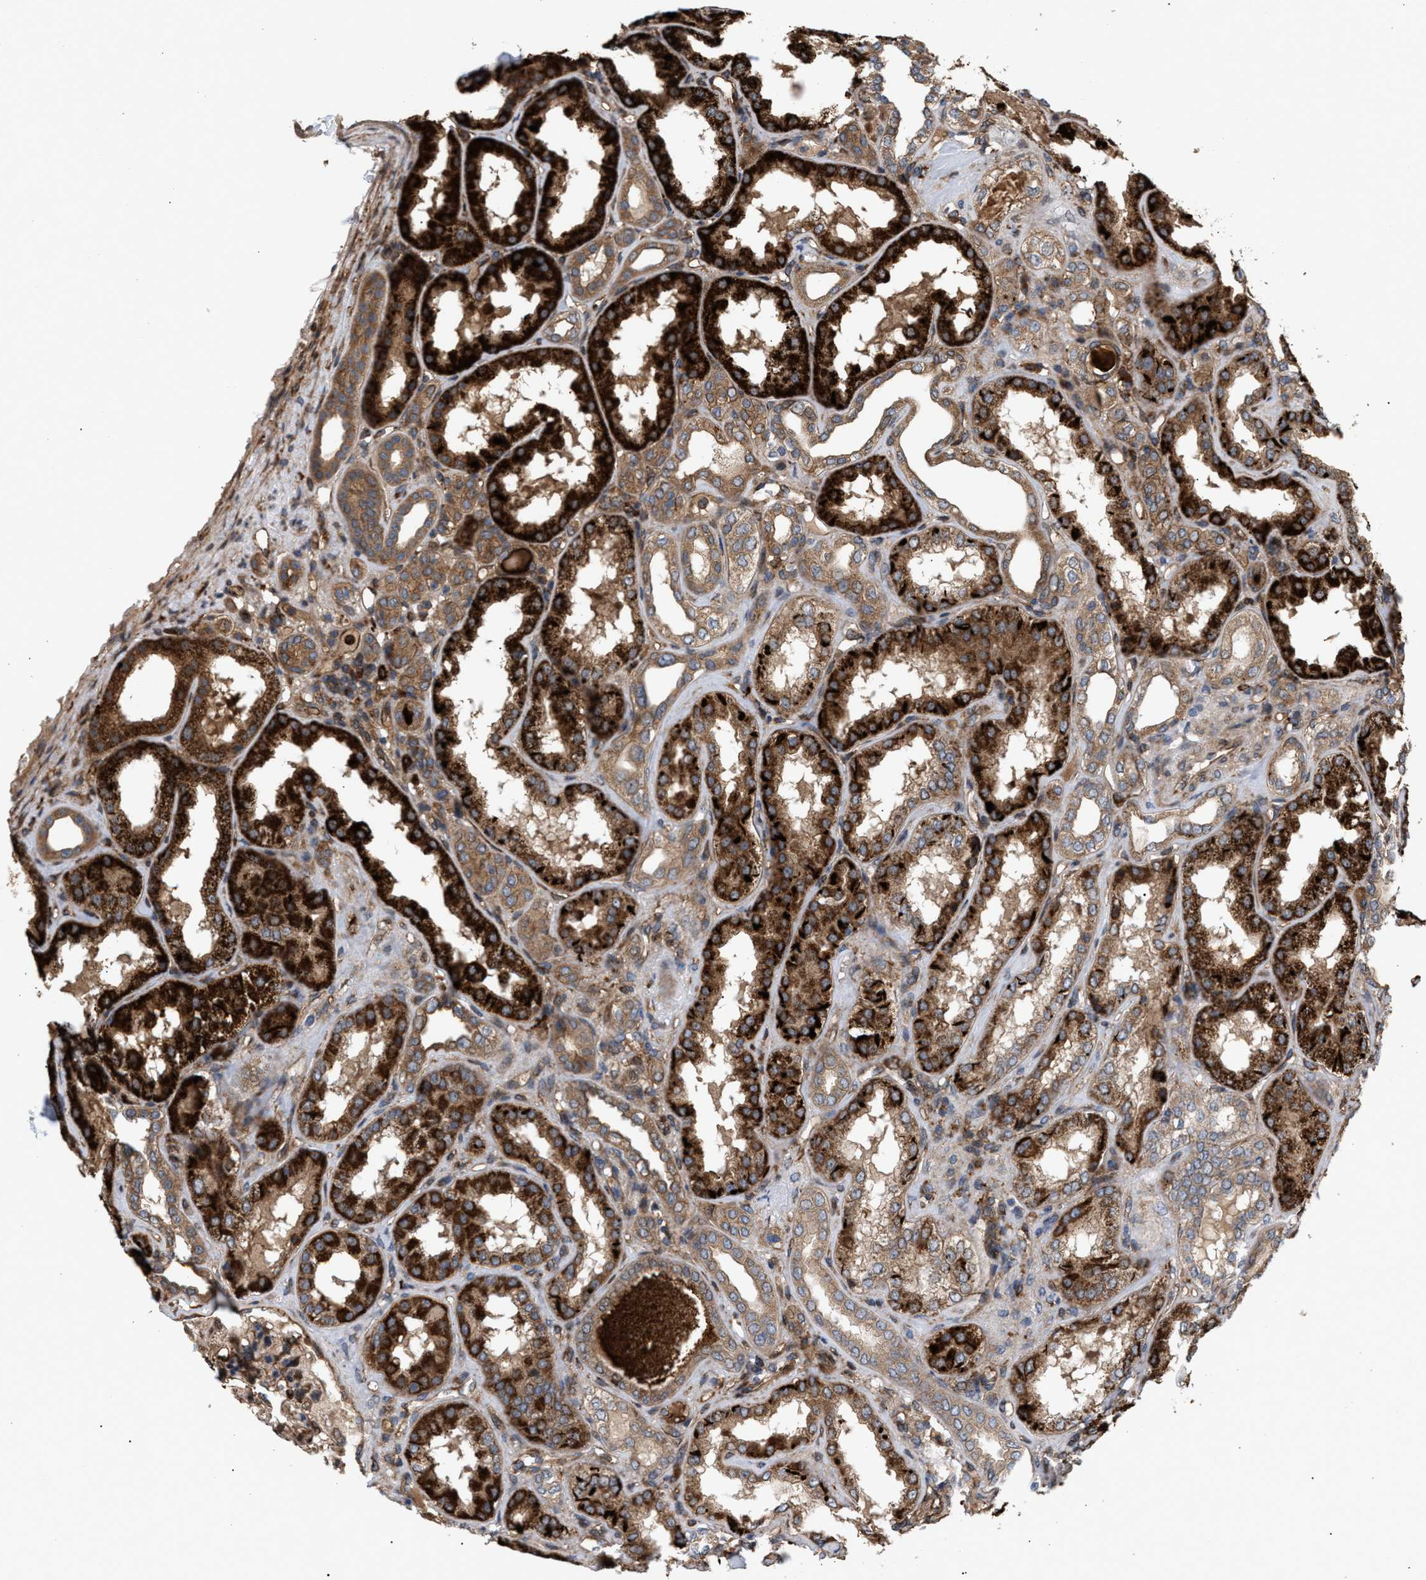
{"staining": {"intensity": "moderate", "quantity": ">75%", "location": "cytoplasmic/membranous"}, "tissue": "kidney", "cell_type": "Cells in glomeruli", "image_type": "normal", "snomed": [{"axis": "morphology", "description": "Normal tissue, NOS"}, {"axis": "topography", "description": "Kidney"}], "caption": "Immunohistochemistry (DAB (3,3'-diaminobenzidine)) staining of unremarkable human kidney exhibits moderate cytoplasmic/membranous protein expression in approximately >75% of cells in glomeruli.", "gene": "GCC1", "patient": {"sex": "female", "age": 56}}